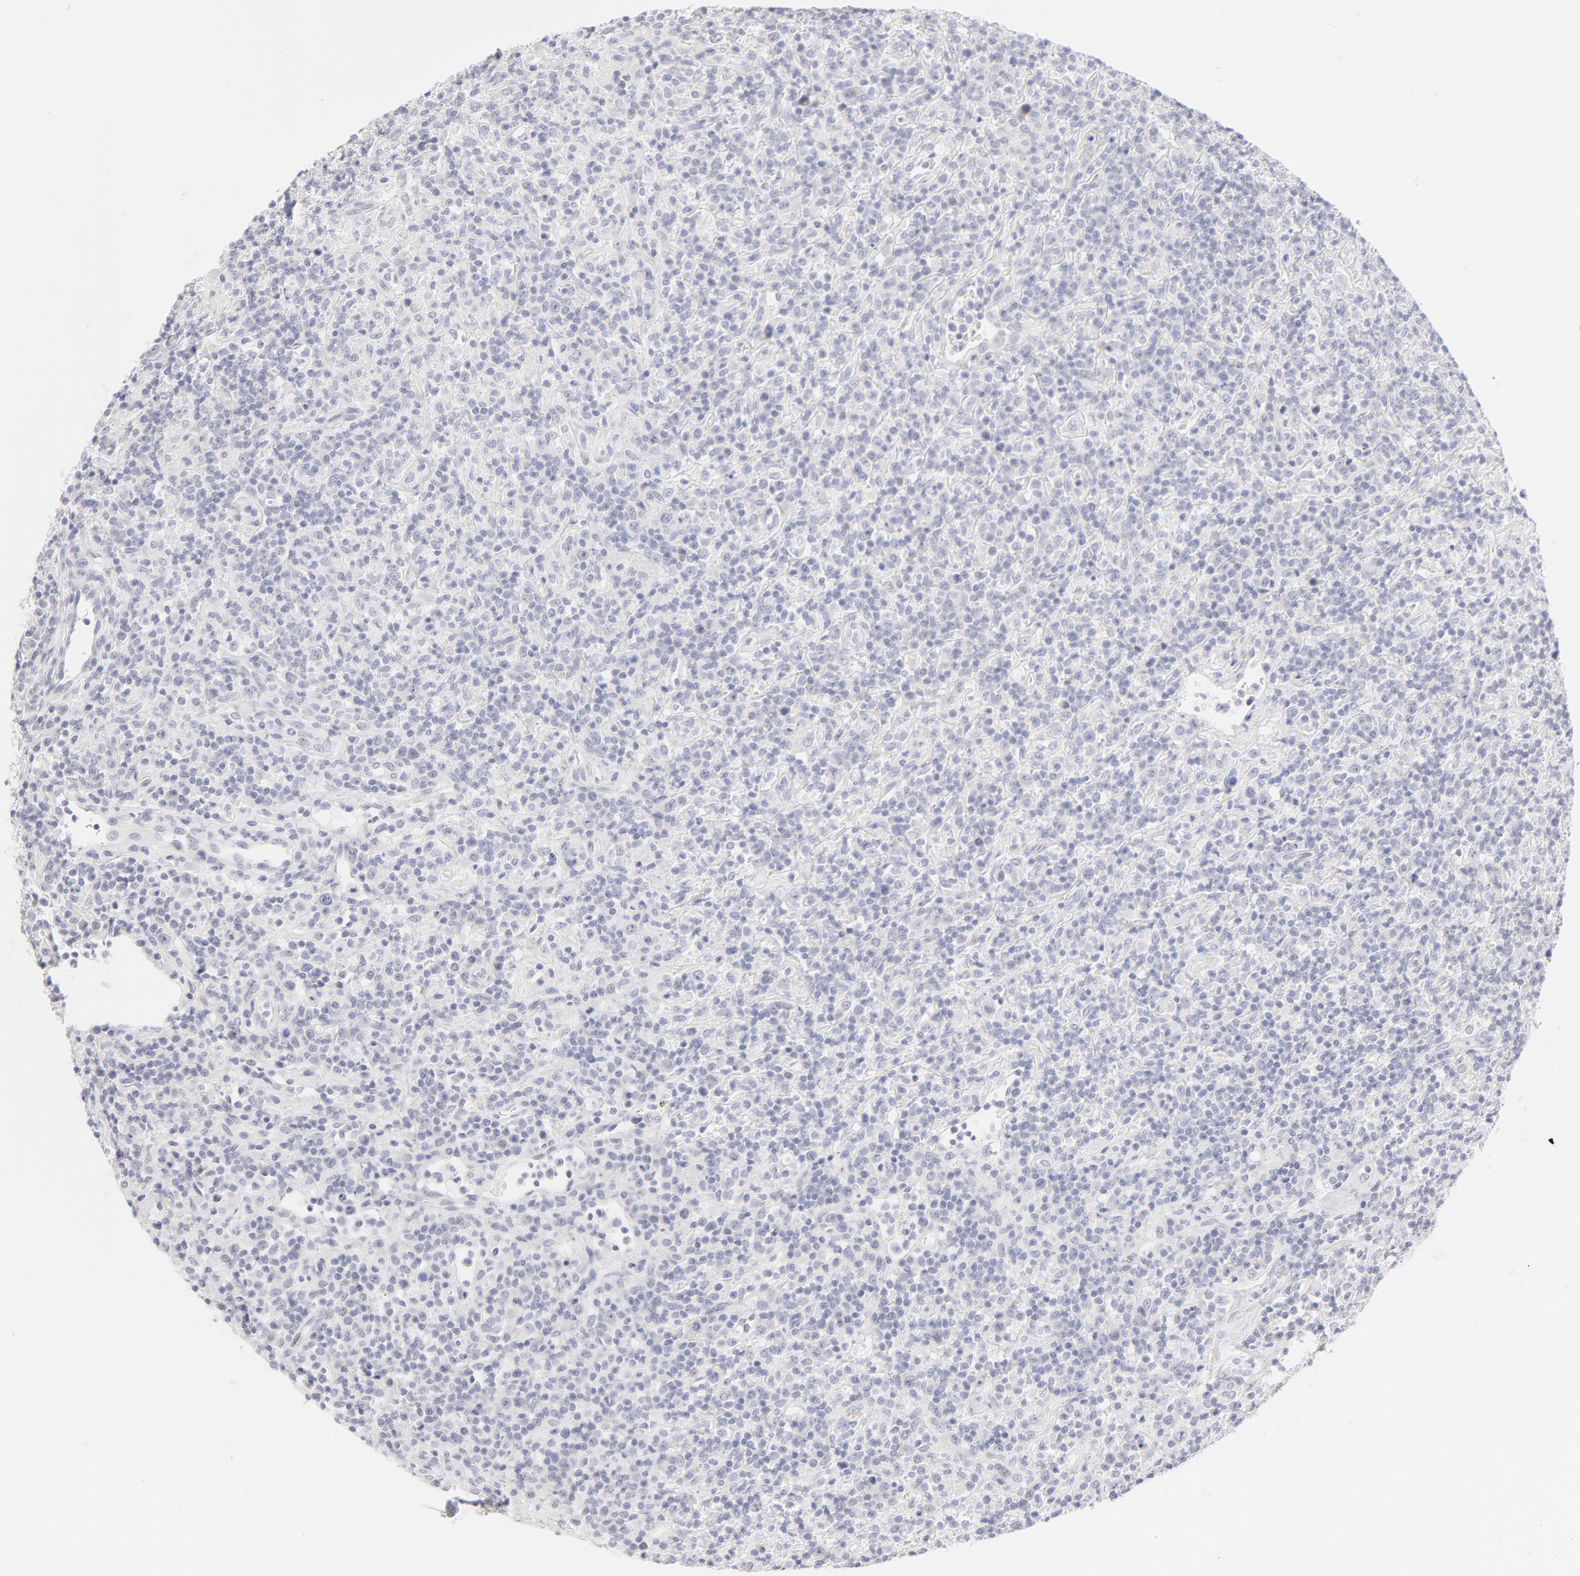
{"staining": {"intensity": "negative", "quantity": "none", "location": "none"}, "tissue": "lymphoma", "cell_type": "Tumor cells", "image_type": "cancer", "snomed": [{"axis": "morphology", "description": "Hodgkin's disease, NOS"}, {"axis": "topography", "description": "Lymph node"}], "caption": "IHC image of human Hodgkin's disease stained for a protein (brown), which reveals no expression in tumor cells.", "gene": "NPNT", "patient": {"sex": "male", "age": 65}}